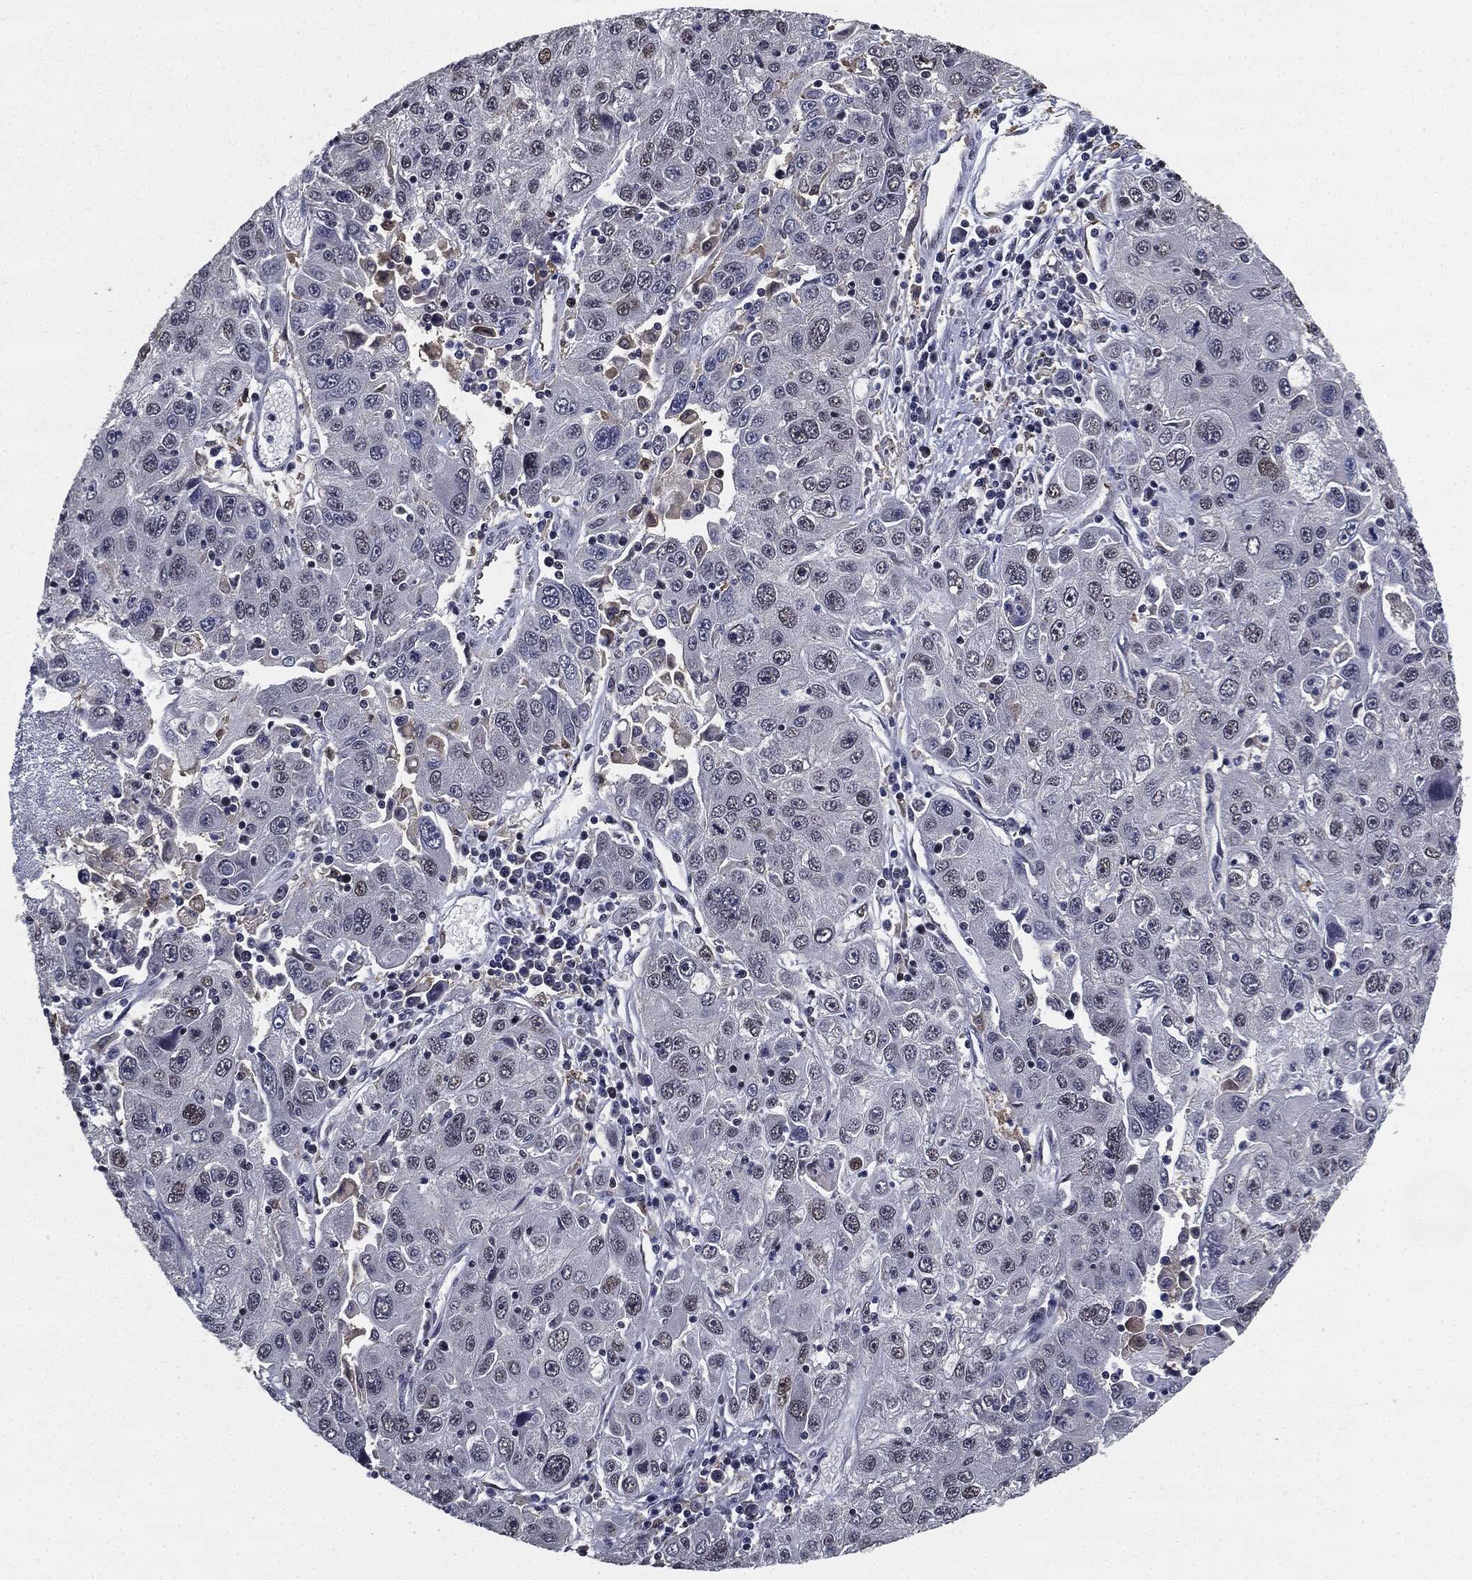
{"staining": {"intensity": "negative", "quantity": "none", "location": "none"}, "tissue": "stomach cancer", "cell_type": "Tumor cells", "image_type": "cancer", "snomed": [{"axis": "morphology", "description": "Adenocarcinoma, NOS"}, {"axis": "topography", "description": "Stomach"}], "caption": "DAB (3,3'-diaminobenzidine) immunohistochemical staining of human stomach cancer (adenocarcinoma) exhibits no significant positivity in tumor cells.", "gene": "JUN", "patient": {"sex": "male", "age": 56}}